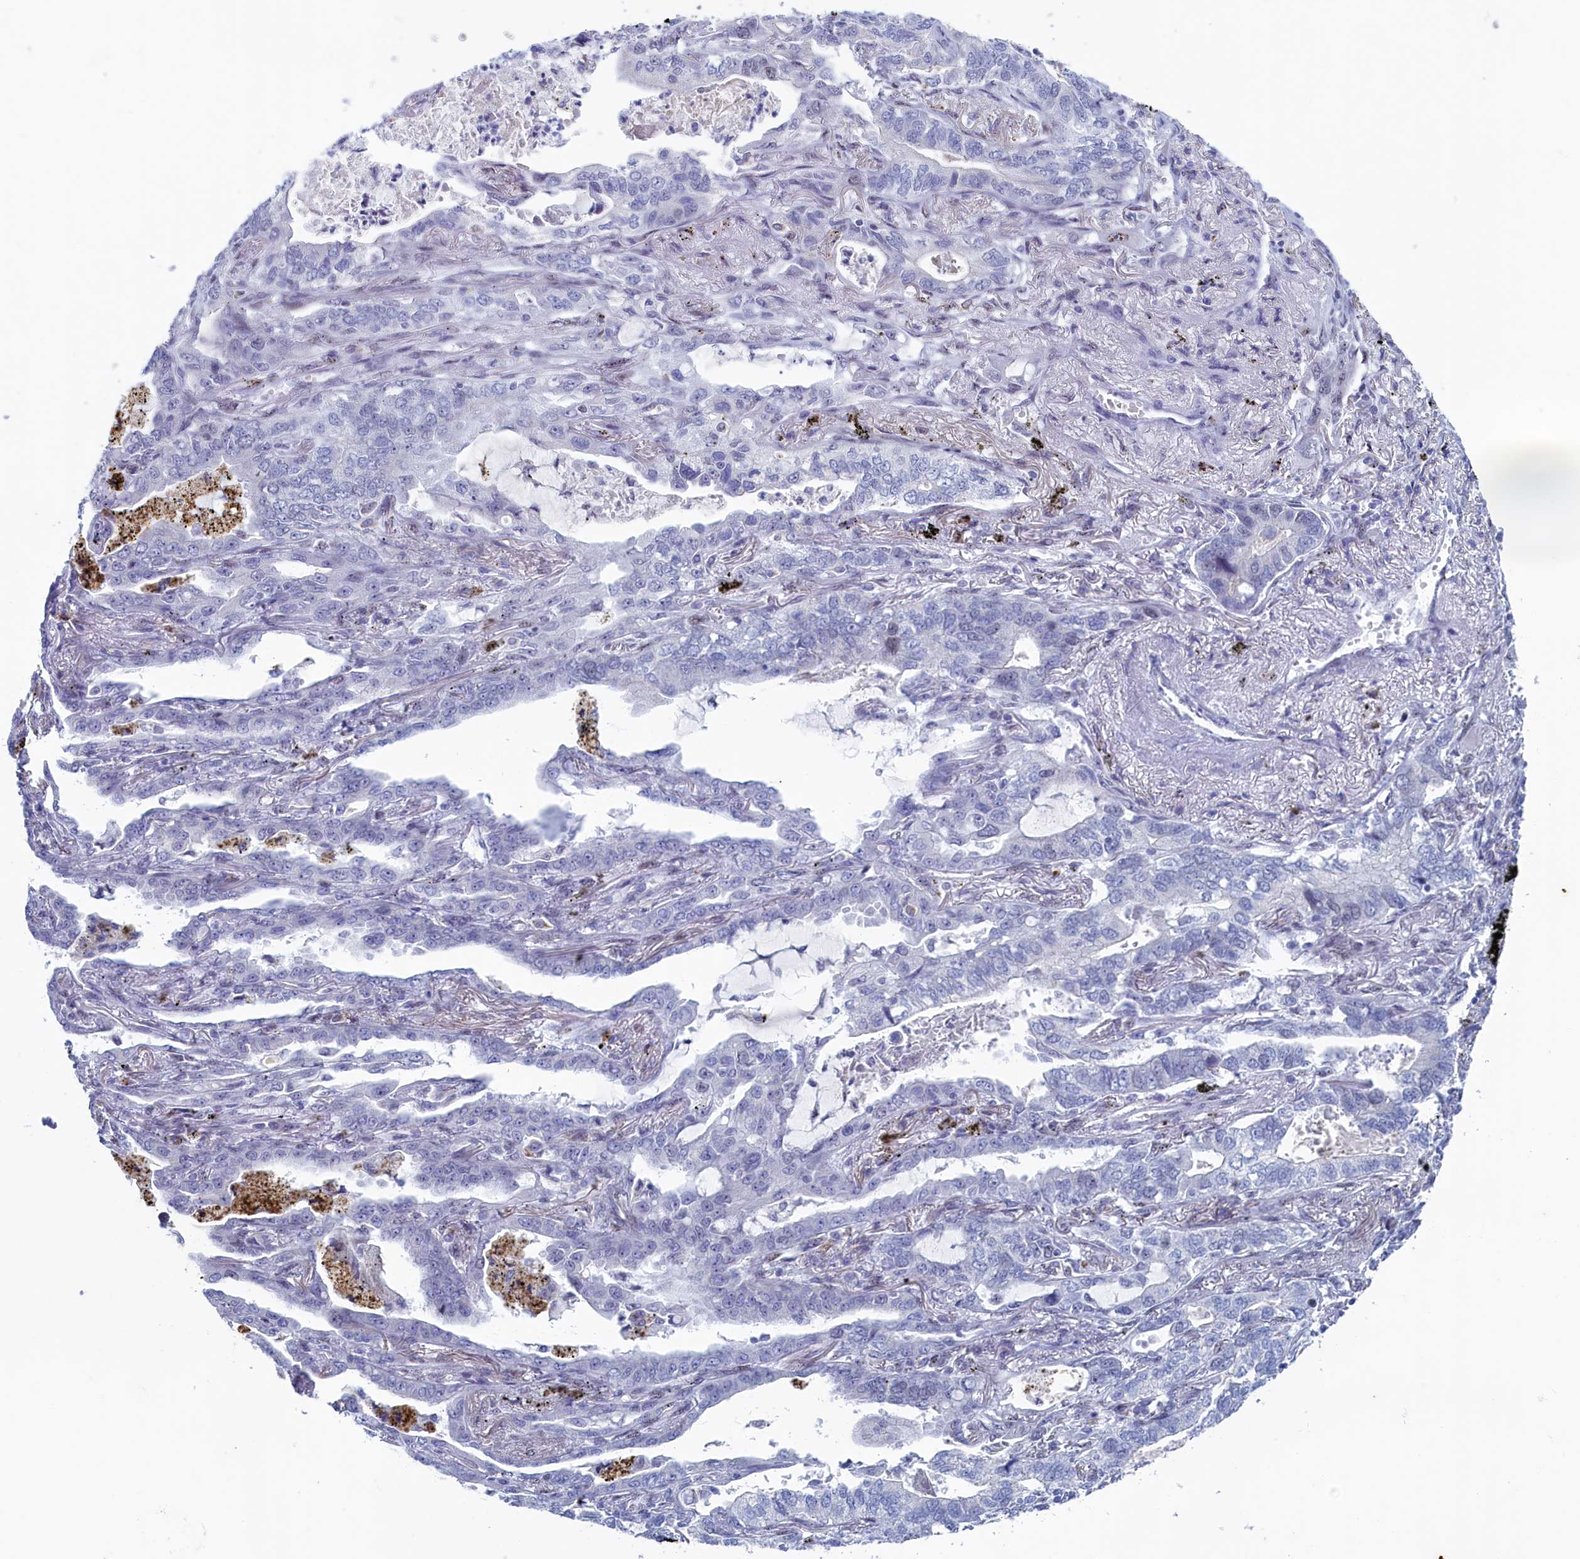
{"staining": {"intensity": "negative", "quantity": "none", "location": "none"}, "tissue": "lung cancer", "cell_type": "Tumor cells", "image_type": "cancer", "snomed": [{"axis": "morphology", "description": "Adenocarcinoma, NOS"}, {"axis": "topography", "description": "Lung"}], "caption": "Tumor cells are negative for protein expression in human lung cancer.", "gene": "WDR76", "patient": {"sex": "male", "age": 67}}